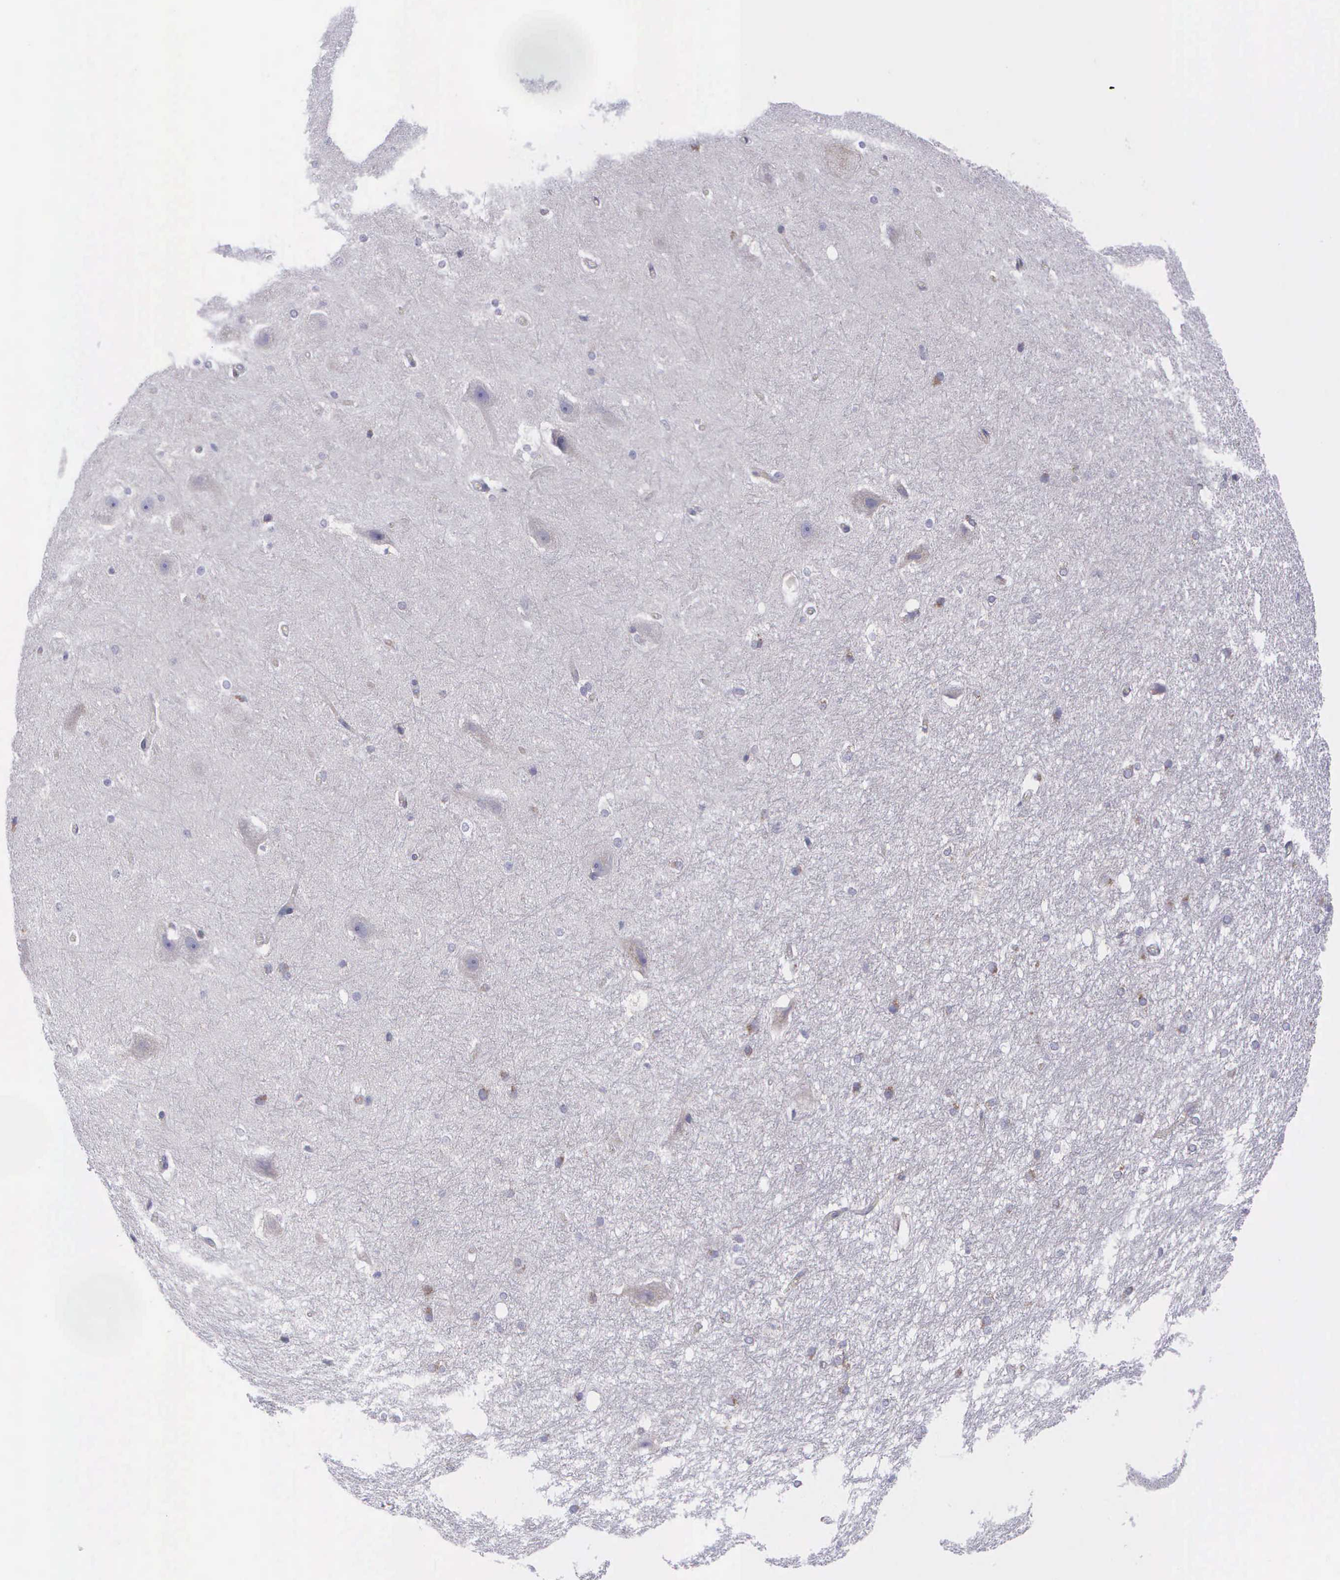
{"staining": {"intensity": "negative", "quantity": "none", "location": "none"}, "tissue": "hippocampus", "cell_type": "Glial cells", "image_type": "normal", "snomed": [{"axis": "morphology", "description": "Normal tissue, NOS"}, {"axis": "topography", "description": "Hippocampus"}], "caption": "The histopathology image displays no staining of glial cells in benign hippocampus. Brightfield microscopy of immunohistochemistry (IHC) stained with DAB (brown) and hematoxylin (blue), captured at high magnification.", "gene": "SYNJ2BP", "patient": {"sex": "female", "age": 19}}